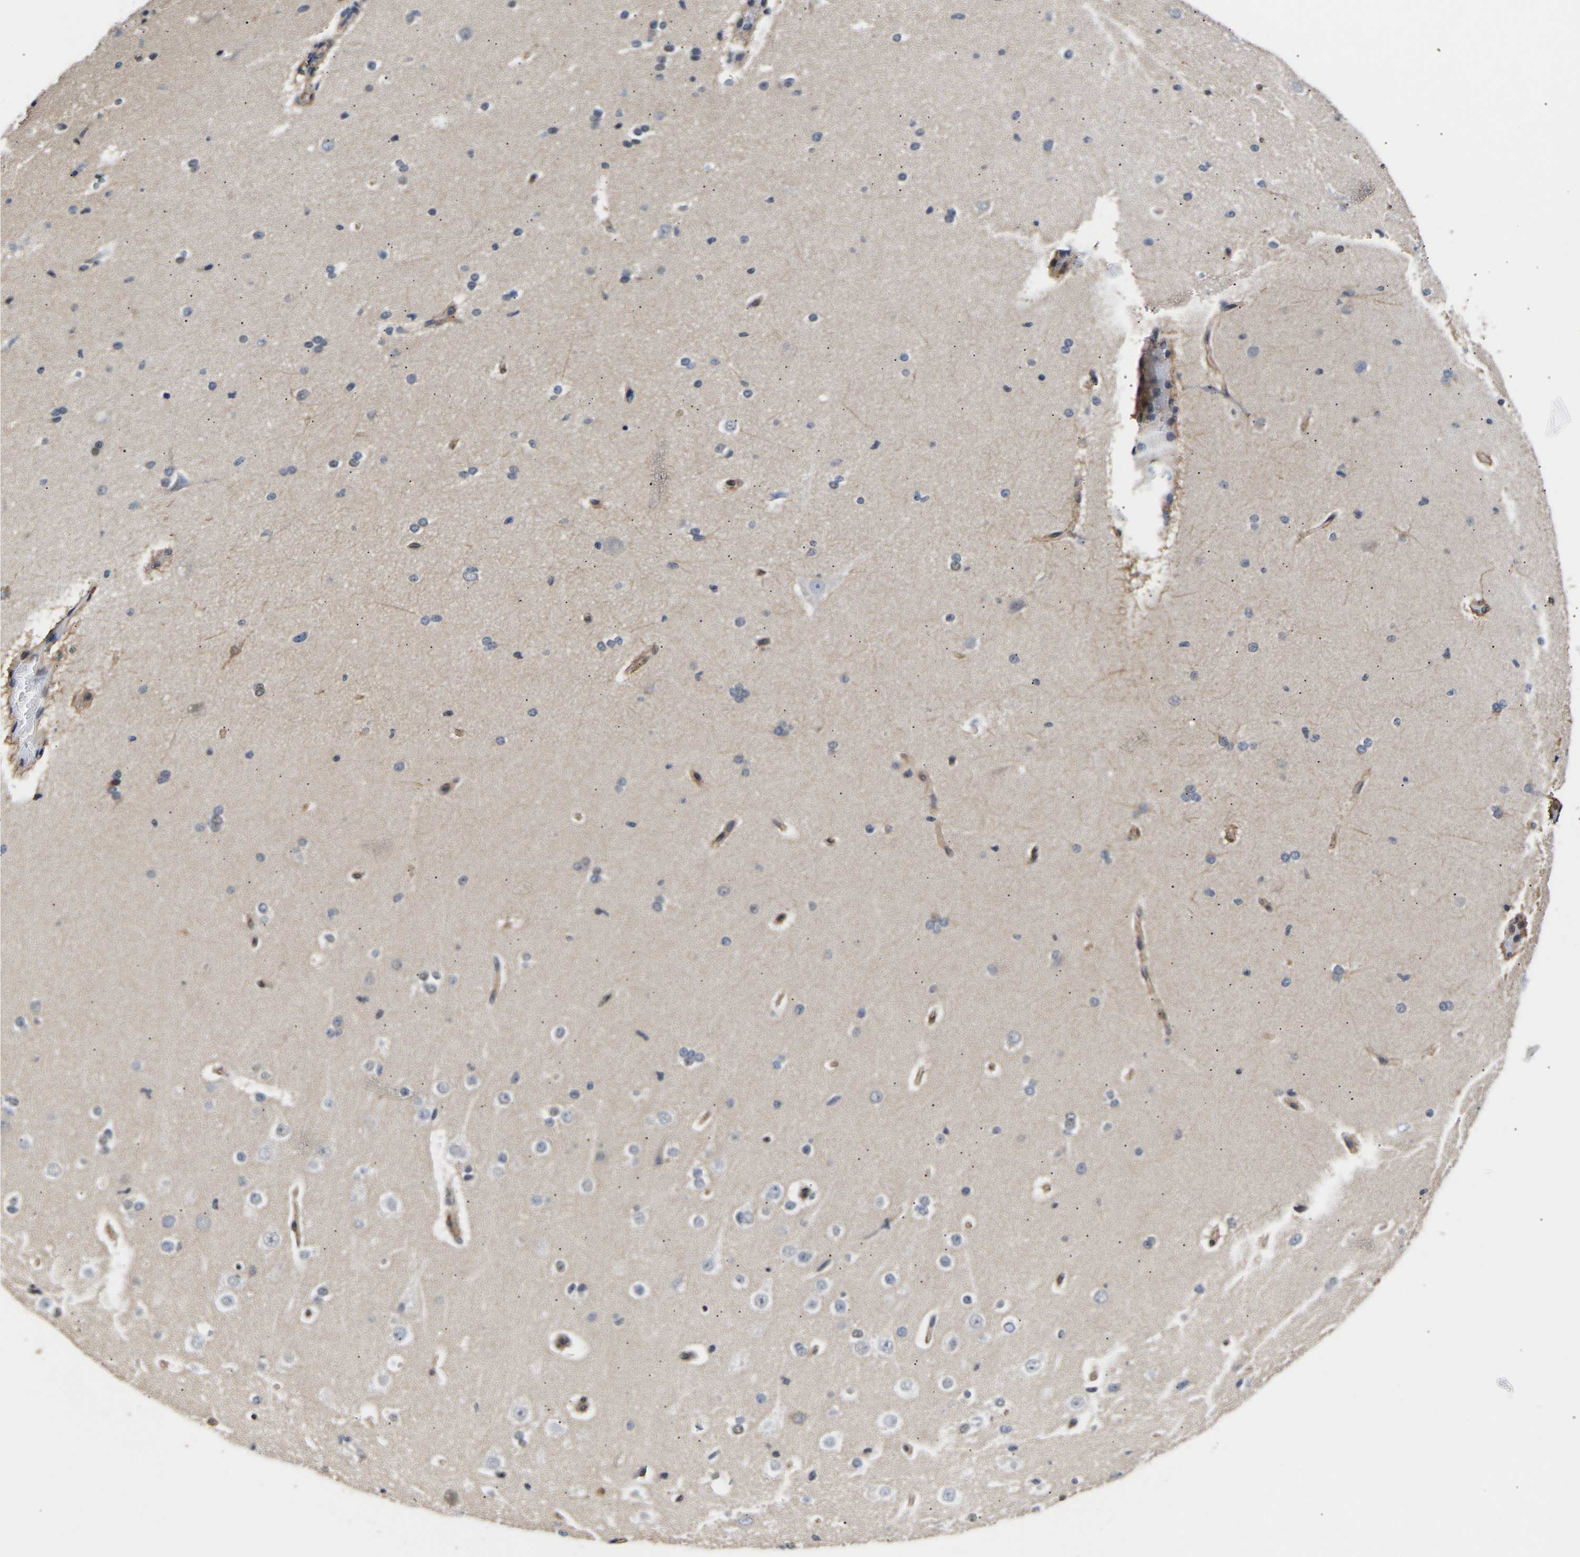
{"staining": {"intensity": "moderate", "quantity": "25%-75%", "location": "cytoplasmic/membranous"}, "tissue": "cerebral cortex", "cell_type": "Endothelial cells", "image_type": "normal", "snomed": [{"axis": "morphology", "description": "Normal tissue, NOS"}, {"axis": "morphology", "description": "Developmental malformation"}, {"axis": "topography", "description": "Cerebral cortex"}], "caption": "Endothelial cells demonstrate moderate cytoplasmic/membranous staining in about 25%-75% of cells in normal cerebral cortex. The staining was performed using DAB (3,3'-diaminobenzidine), with brown indicating positive protein expression. Nuclei are stained blue with hematoxylin.", "gene": "METTL16", "patient": {"sex": "female", "age": 30}}